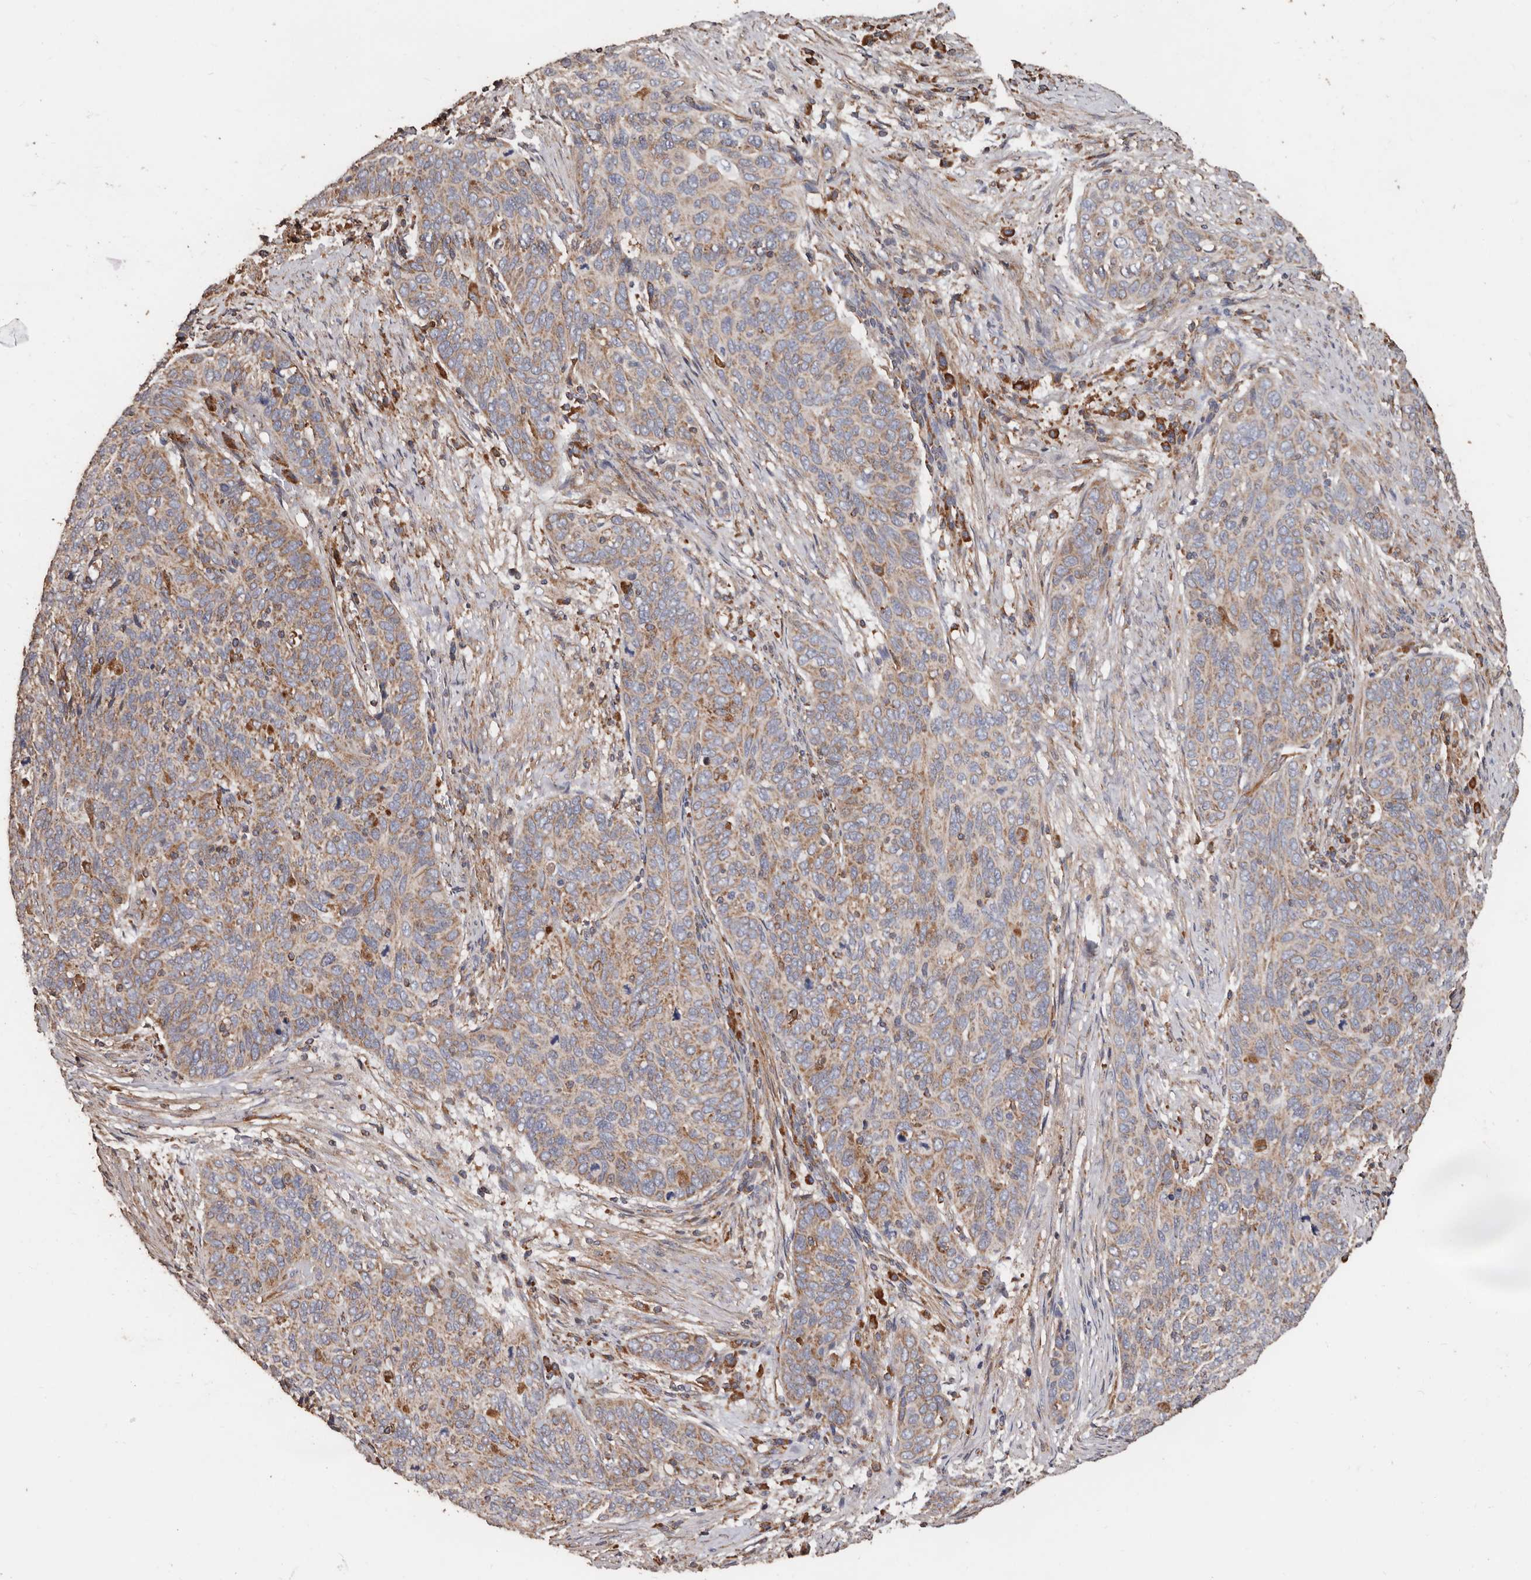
{"staining": {"intensity": "moderate", "quantity": ">75%", "location": "cytoplasmic/membranous"}, "tissue": "cervical cancer", "cell_type": "Tumor cells", "image_type": "cancer", "snomed": [{"axis": "morphology", "description": "Squamous cell carcinoma, NOS"}, {"axis": "topography", "description": "Cervix"}], "caption": "Immunohistochemical staining of human cervical cancer shows moderate cytoplasmic/membranous protein expression in approximately >75% of tumor cells.", "gene": "OSGIN2", "patient": {"sex": "female", "age": 60}}